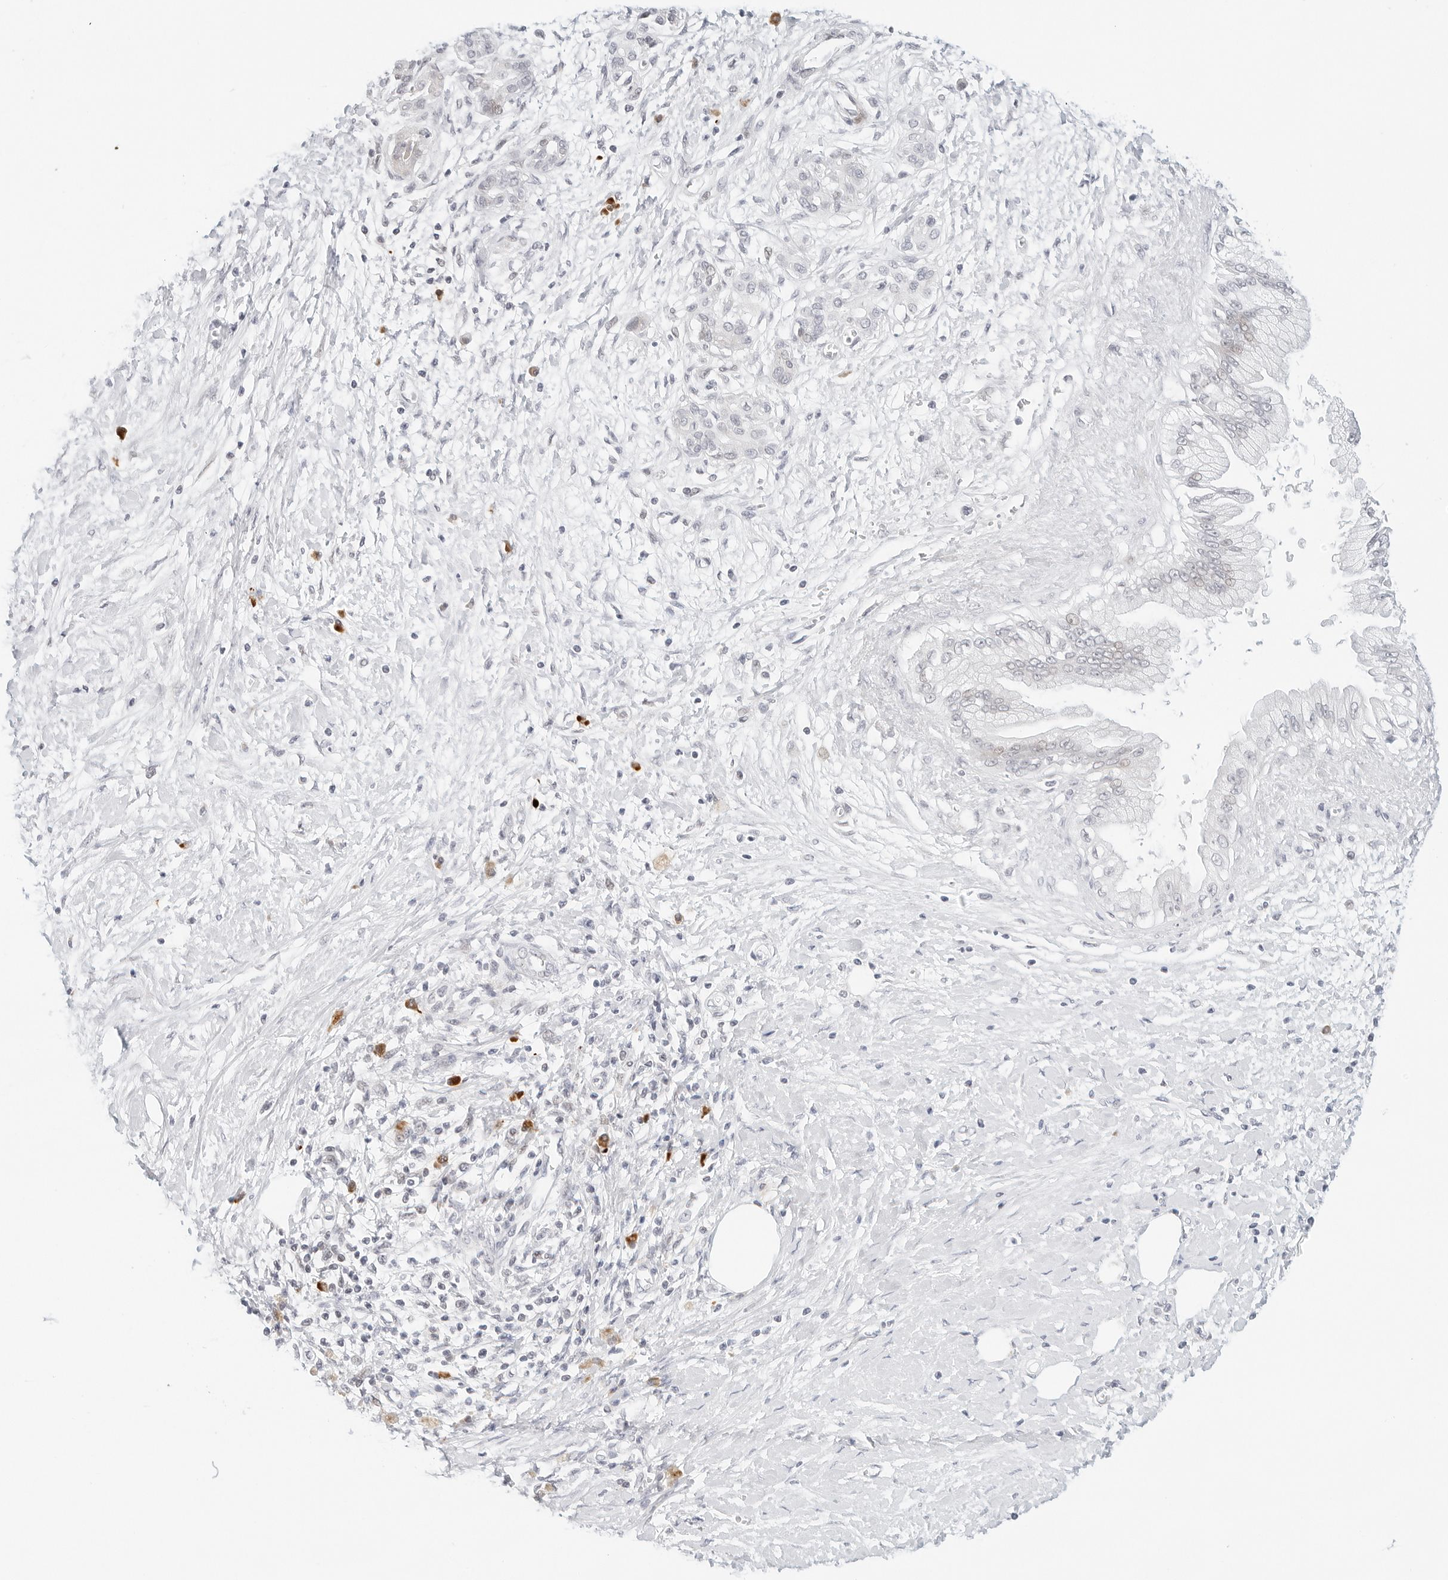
{"staining": {"intensity": "negative", "quantity": "none", "location": "none"}, "tissue": "pancreatic cancer", "cell_type": "Tumor cells", "image_type": "cancer", "snomed": [{"axis": "morphology", "description": "Adenocarcinoma, NOS"}, {"axis": "topography", "description": "Pancreas"}], "caption": "Tumor cells show no significant staining in adenocarcinoma (pancreatic).", "gene": "PARP10", "patient": {"sex": "male", "age": 58}}